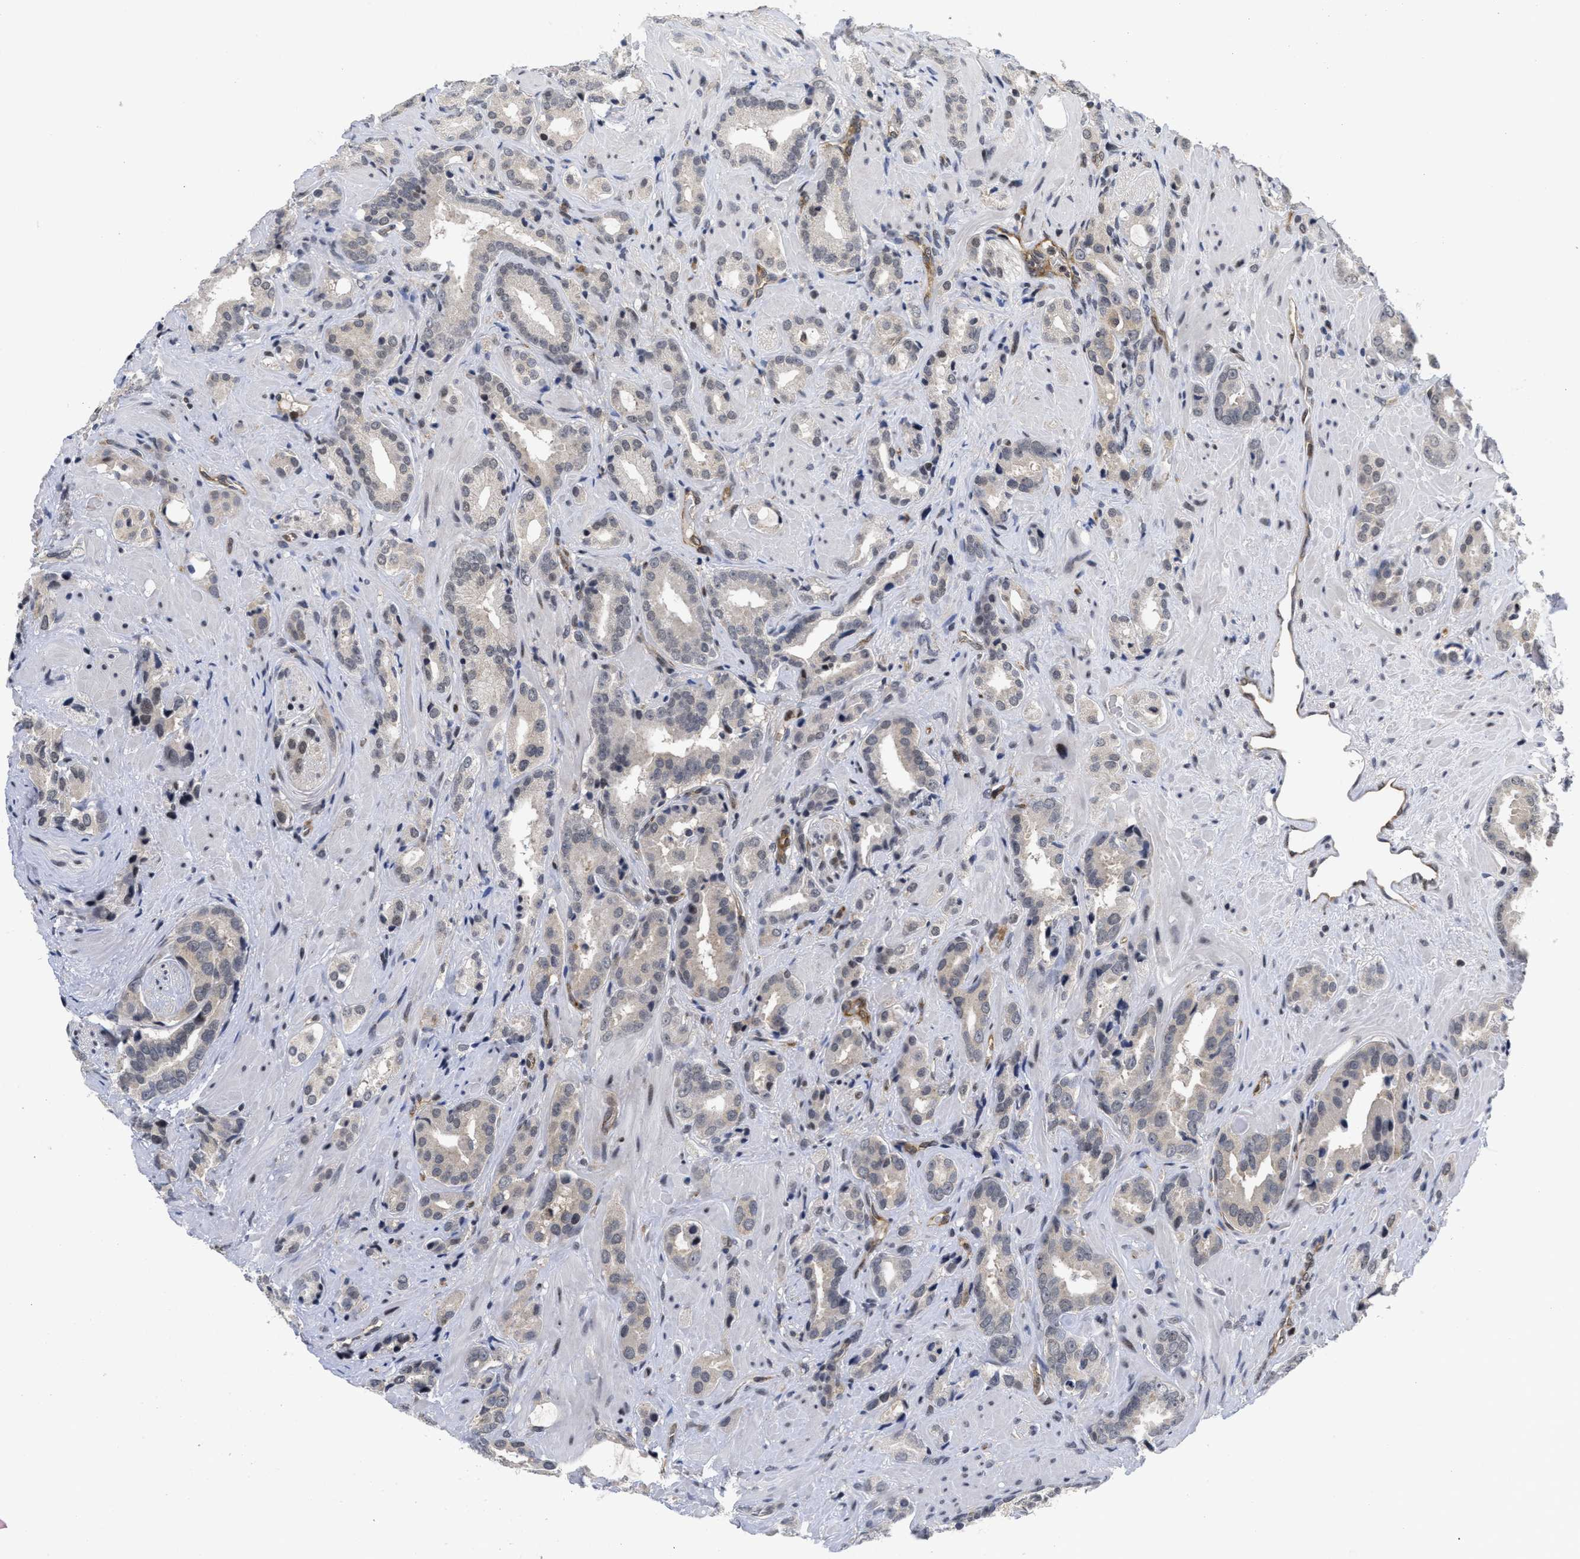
{"staining": {"intensity": "weak", "quantity": "<25%", "location": "nuclear"}, "tissue": "prostate cancer", "cell_type": "Tumor cells", "image_type": "cancer", "snomed": [{"axis": "morphology", "description": "Adenocarcinoma, High grade"}, {"axis": "topography", "description": "Prostate"}], "caption": "Histopathology image shows no significant protein staining in tumor cells of high-grade adenocarcinoma (prostate). The staining was performed using DAB (3,3'-diaminobenzidine) to visualize the protein expression in brown, while the nuclei were stained in blue with hematoxylin (Magnification: 20x).", "gene": "HIF1A", "patient": {"sex": "male", "age": 64}}